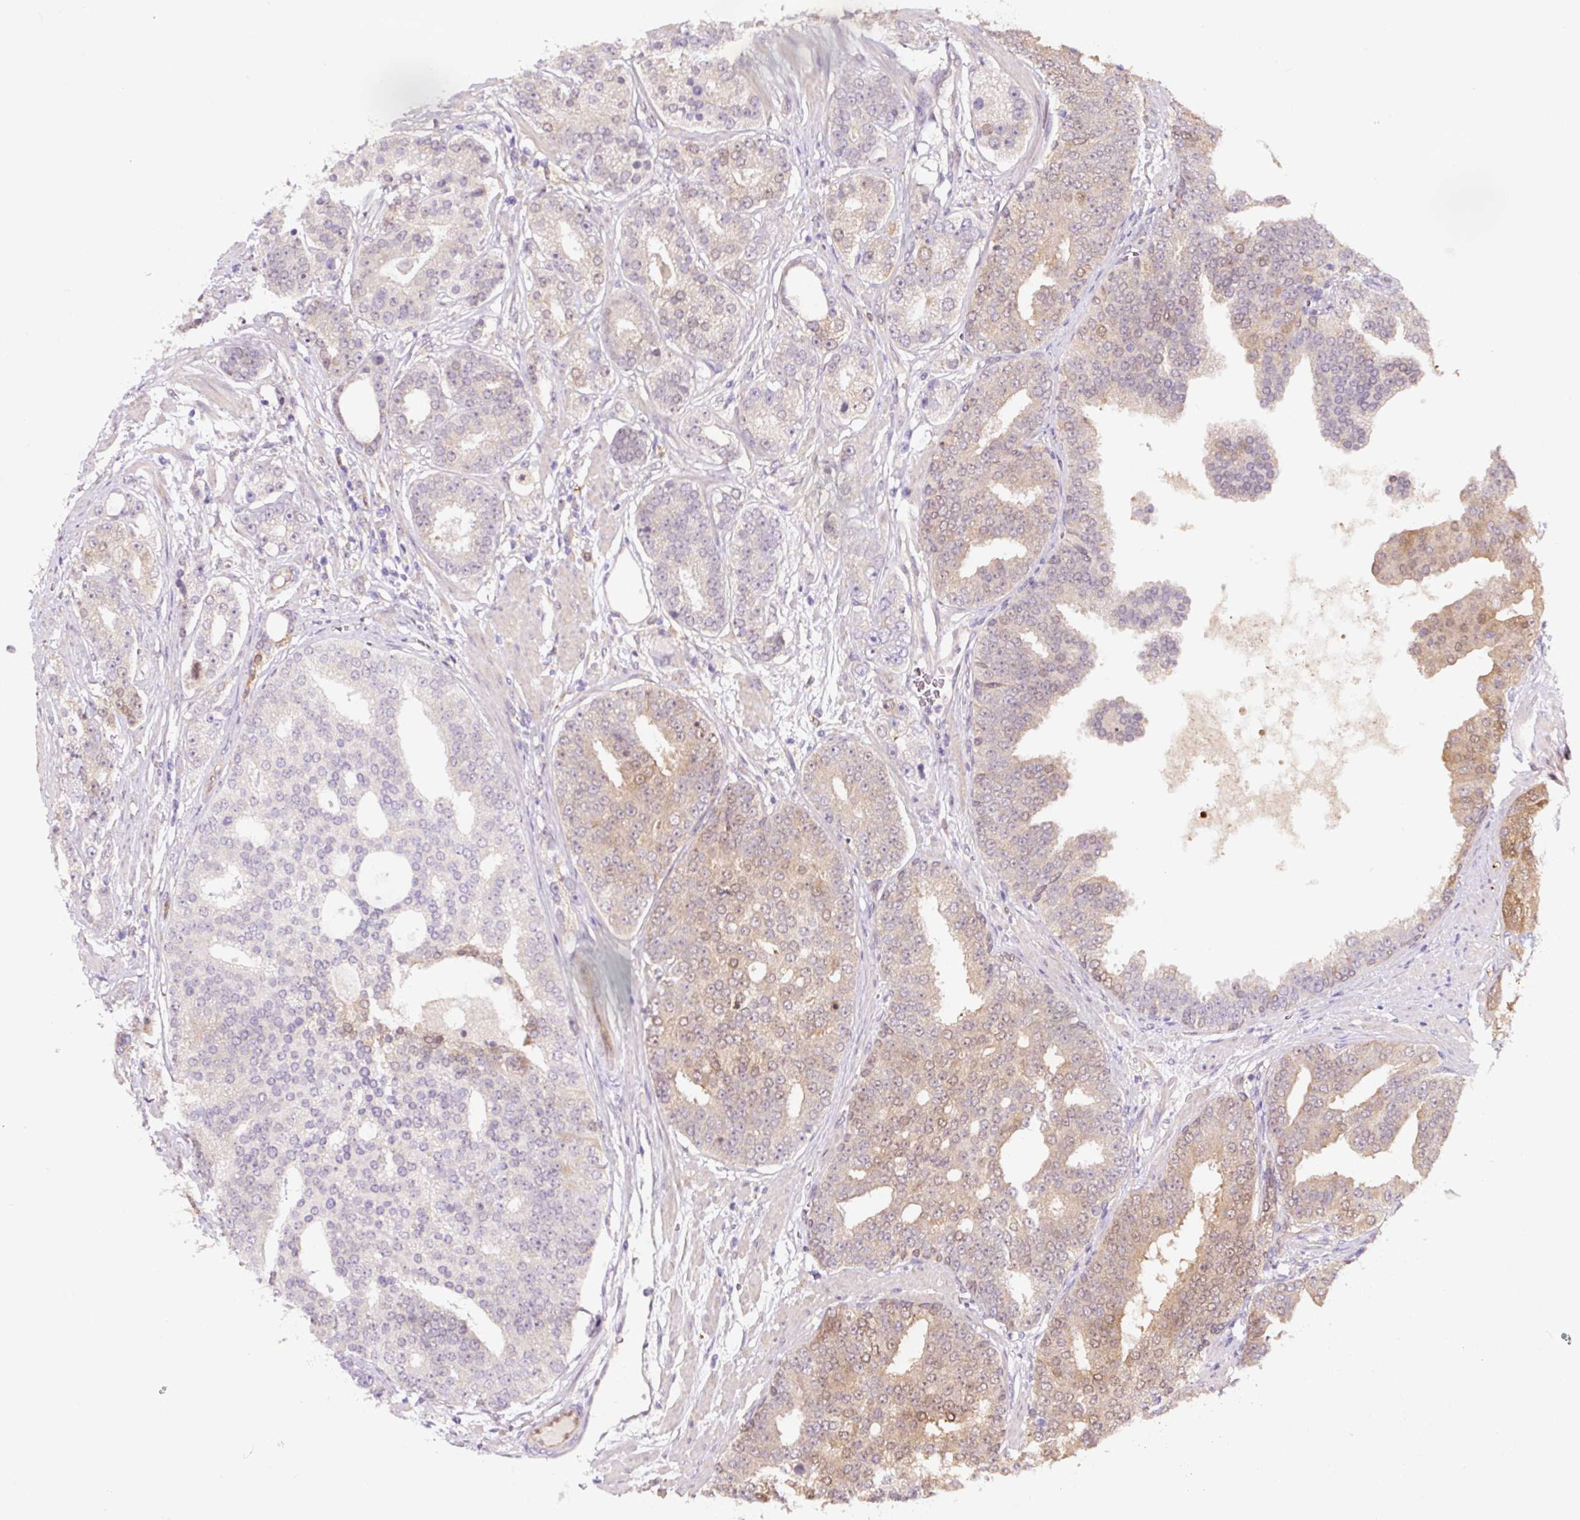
{"staining": {"intensity": "moderate", "quantity": "25%-75%", "location": "cytoplasmic/membranous,nuclear"}, "tissue": "prostate cancer", "cell_type": "Tumor cells", "image_type": "cancer", "snomed": [{"axis": "morphology", "description": "Adenocarcinoma, High grade"}, {"axis": "topography", "description": "Prostate"}], "caption": "DAB immunohistochemical staining of human prostate cancer reveals moderate cytoplasmic/membranous and nuclear protein positivity in approximately 25%-75% of tumor cells. (brown staining indicates protein expression, while blue staining denotes nuclei).", "gene": "ASRGL1", "patient": {"sex": "male", "age": 71}}